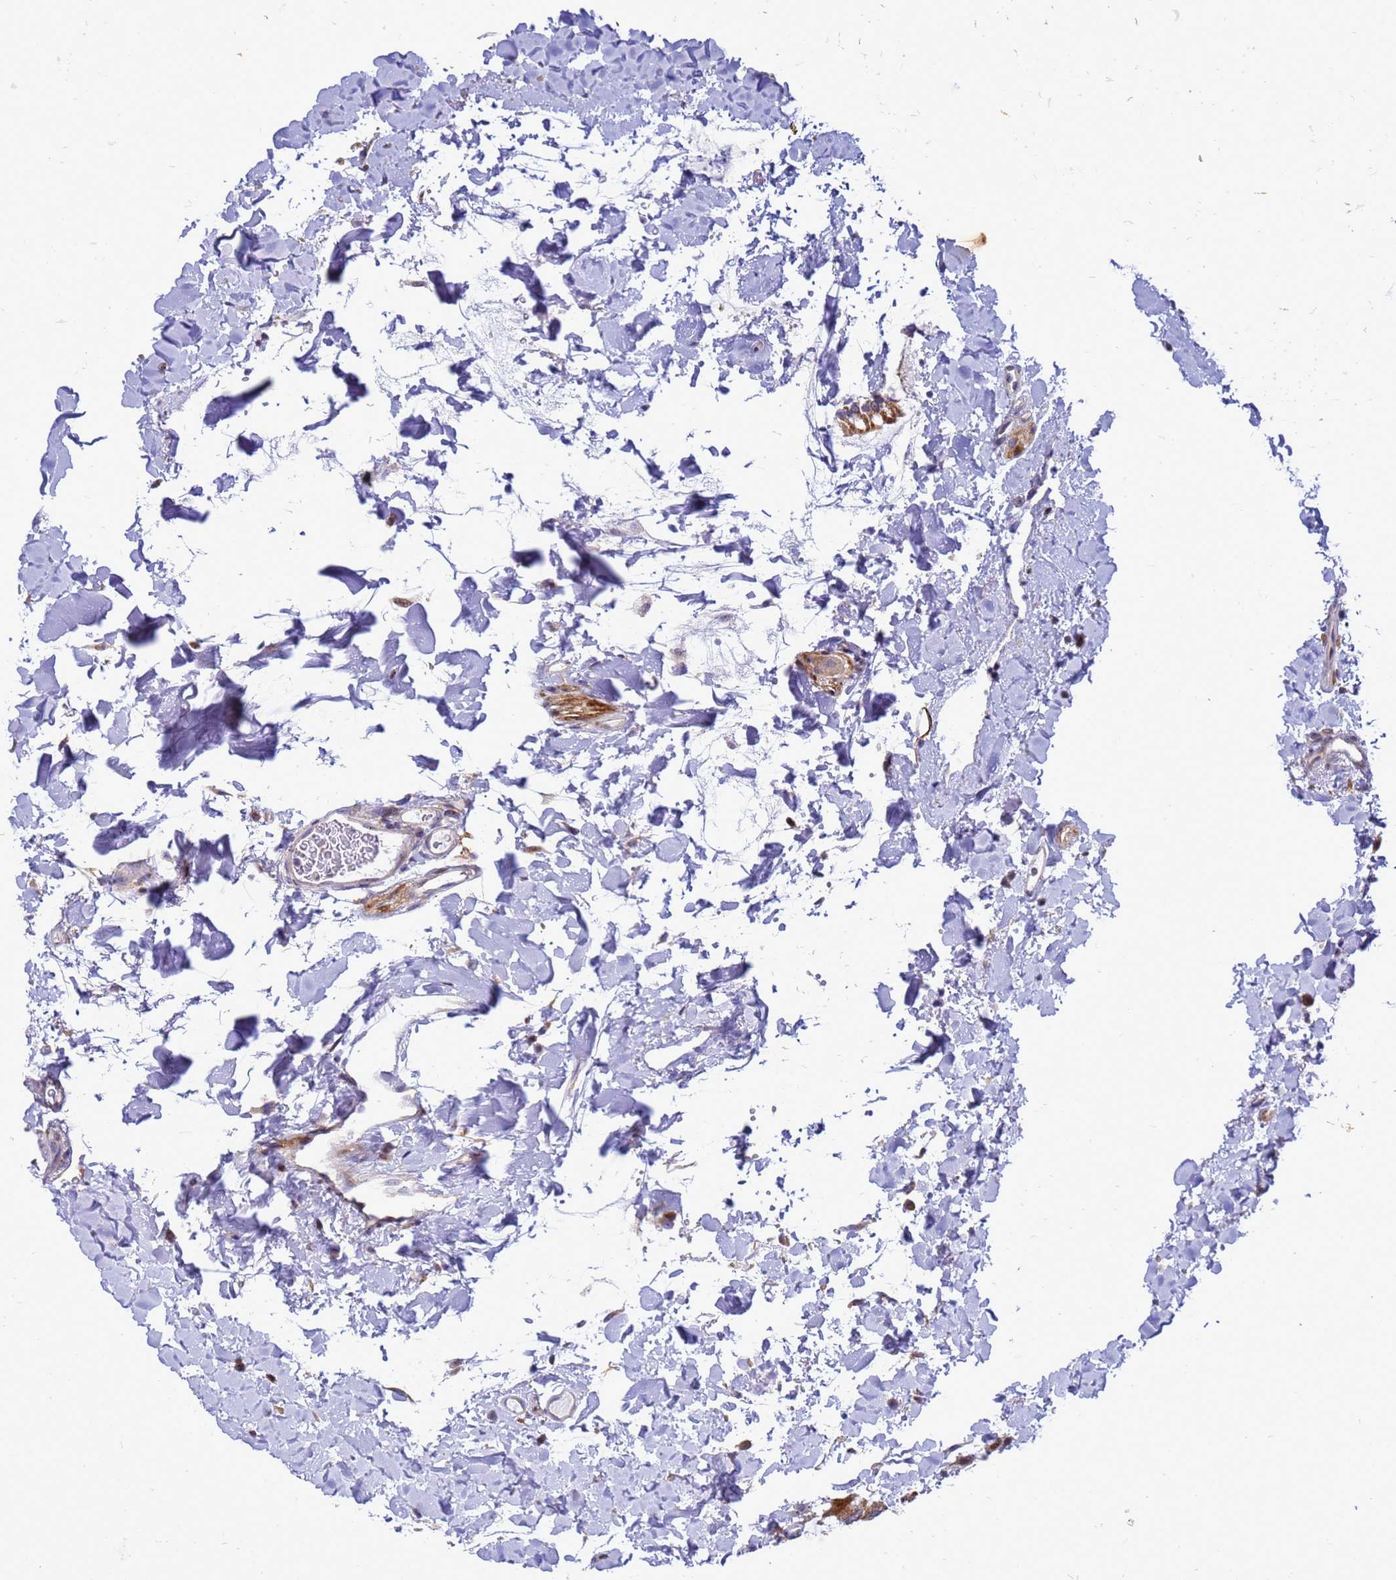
{"staining": {"intensity": "weak", "quantity": "25%-75%", "location": "cytoplasmic/membranous"}, "tissue": "colon", "cell_type": "Endothelial cells", "image_type": "normal", "snomed": [{"axis": "morphology", "description": "Normal tissue, NOS"}, {"axis": "topography", "description": "Colon"}], "caption": "A brown stain shows weak cytoplasmic/membranous expression of a protein in endothelial cells of benign human colon.", "gene": "RSPO1", "patient": {"sex": "female", "age": 79}}